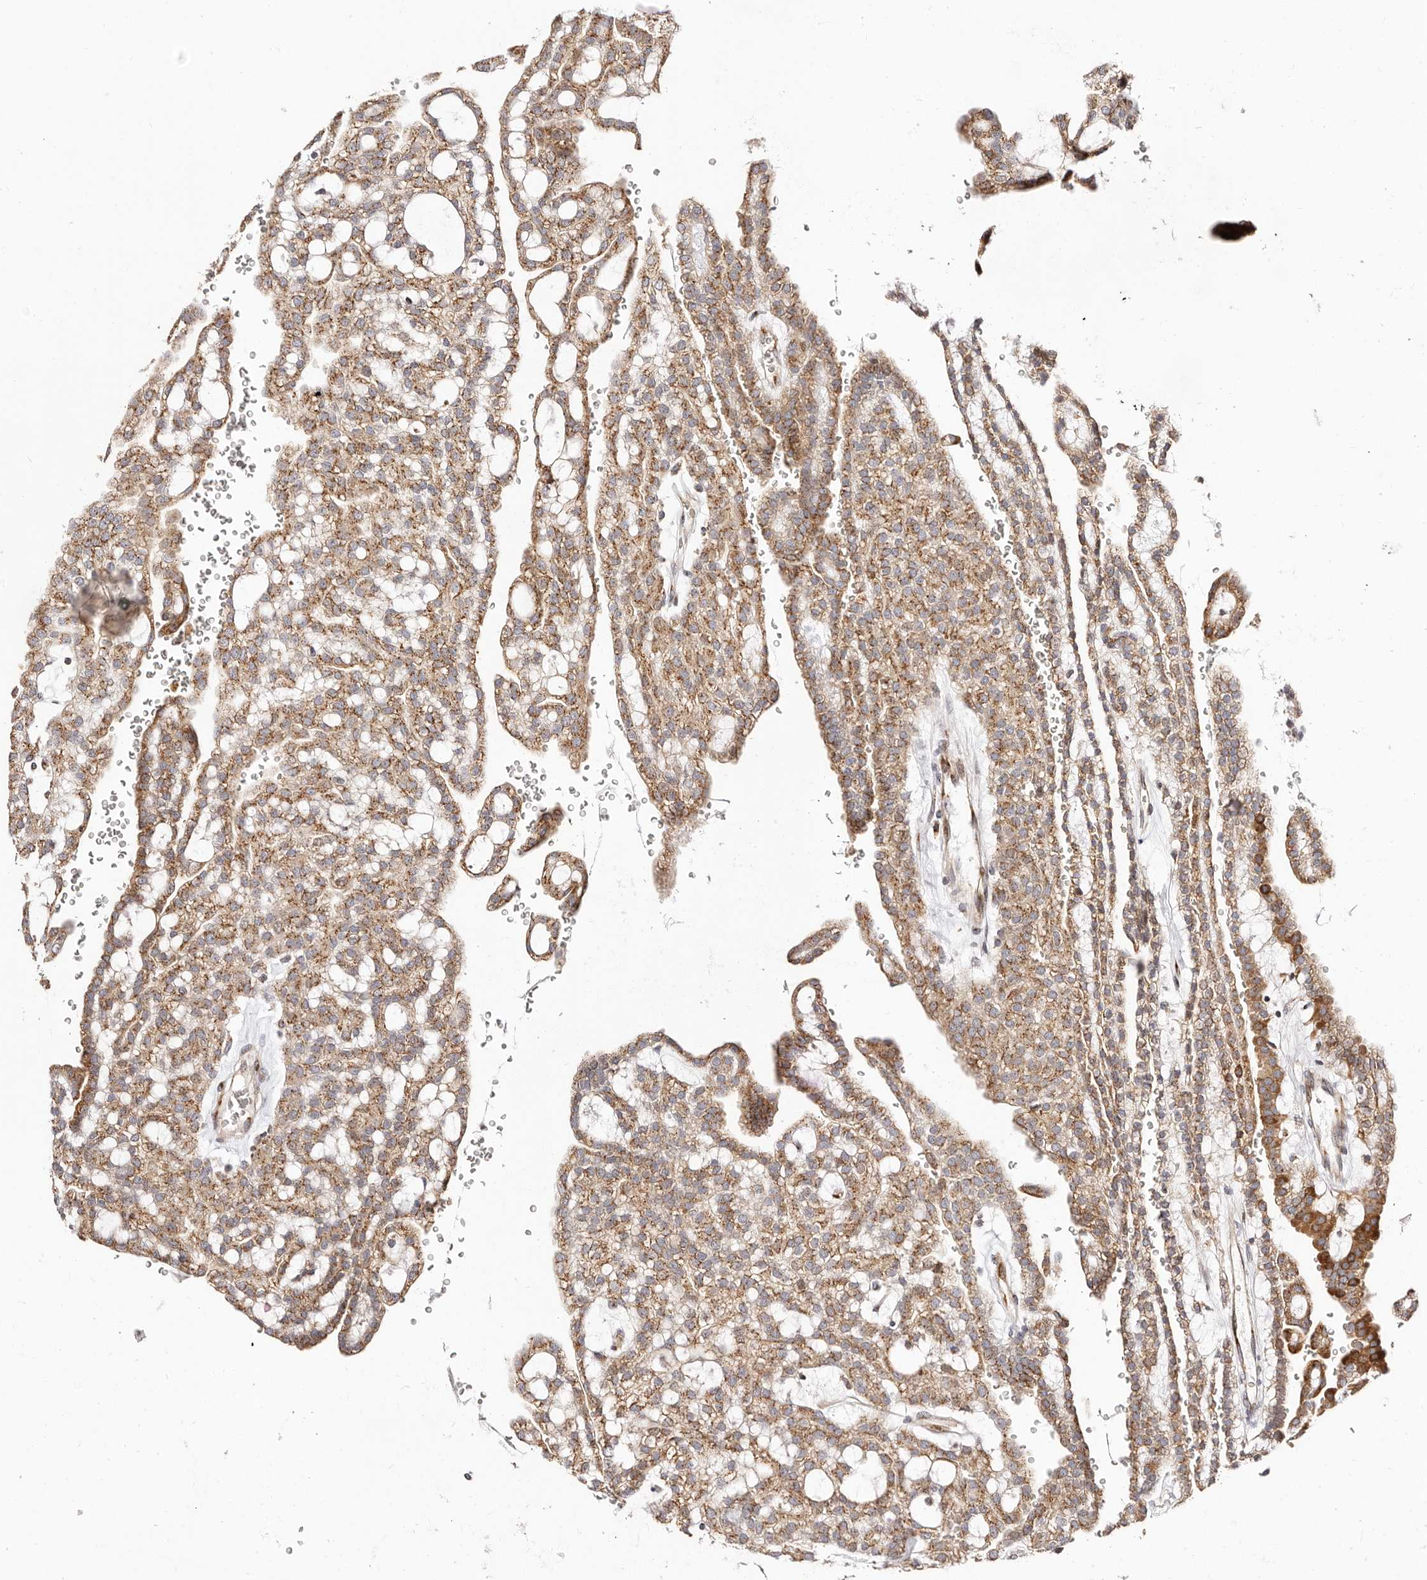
{"staining": {"intensity": "moderate", "quantity": ">75%", "location": "cytoplasmic/membranous"}, "tissue": "renal cancer", "cell_type": "Tumor cells", "image_type": "cancer", "snomed": [{"axis": "morphology", "description": "Adenocarcinoma, NOS"}, {"axis": "topography", "description": "Kidney"}], "caption": "This is an image of immunohistochemistry (IHC) staining of renal adenocarcinoma, which shows moderate positivity in the cytoplasmic/membranous of tumor cells.", "gene": "MAPK6", "patient": {"sex": "male", "age": 63}}